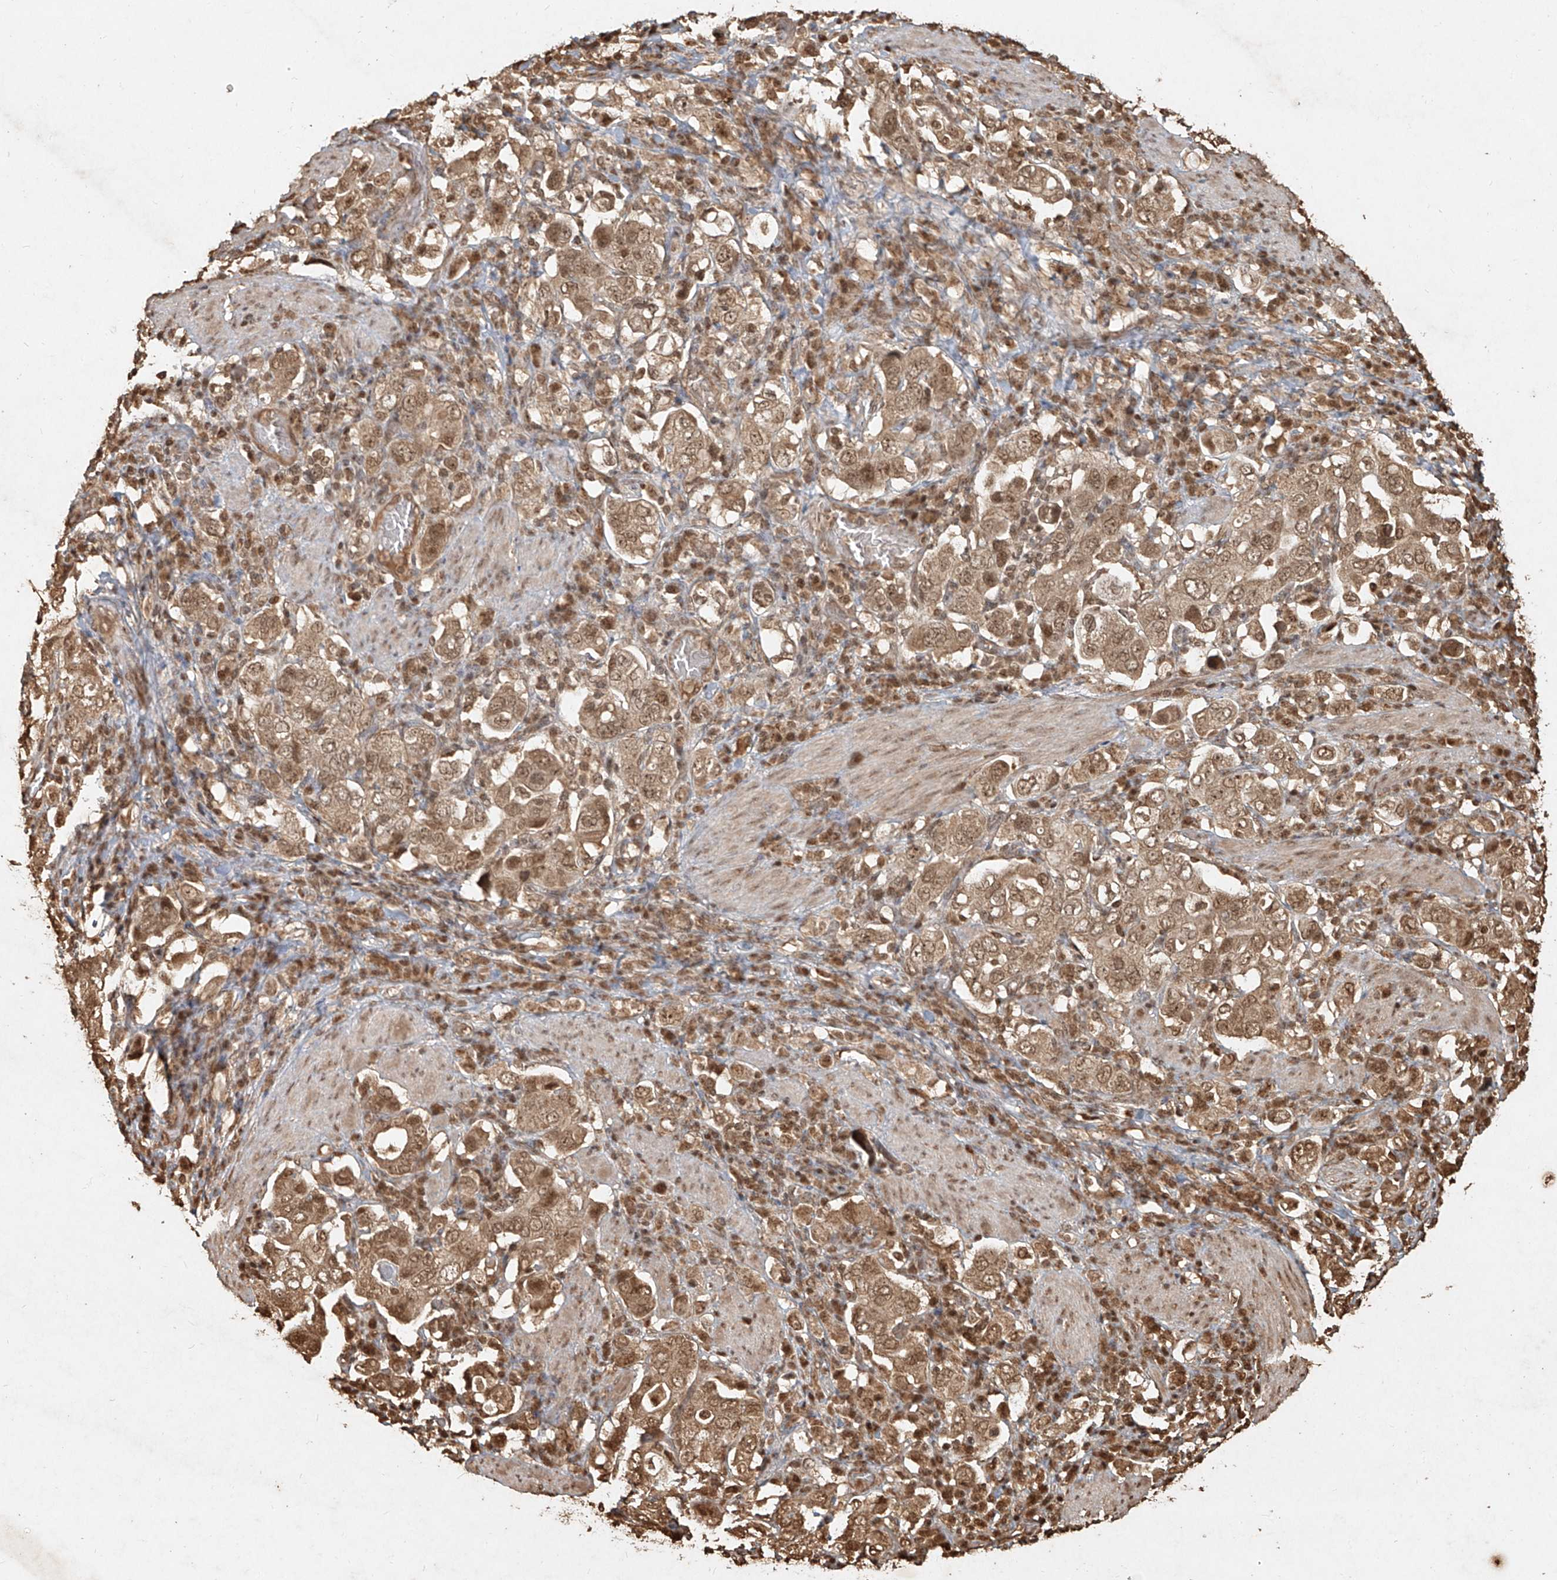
{"staining": {"intensity": "moderate", "quantity": ">75%", "location": "cytoplasmic/membranous,nuclear"}, "tissue": "stomach cancer", "cell_type": "Tumor cells", "image_type": "cancer", "snomed": [{"axis": "morphology", "description": "Adenocarcinoma, NOS"}, {"axis": "topography", "description": "Stomach, upper"}], "caption": "Stomach adenocarcinoma stained with immunohistochemistry (IHC) demonstrates moderate cytoplasmic/membranous and nuclear staining in about >75% of tumor cells. (DAB (3,3'-diaminobenzidine) = brown stain, brightfield microscopy at high magnification).", "gene": "UBE2K", "patient": {"sex": "male", "age": 62}}